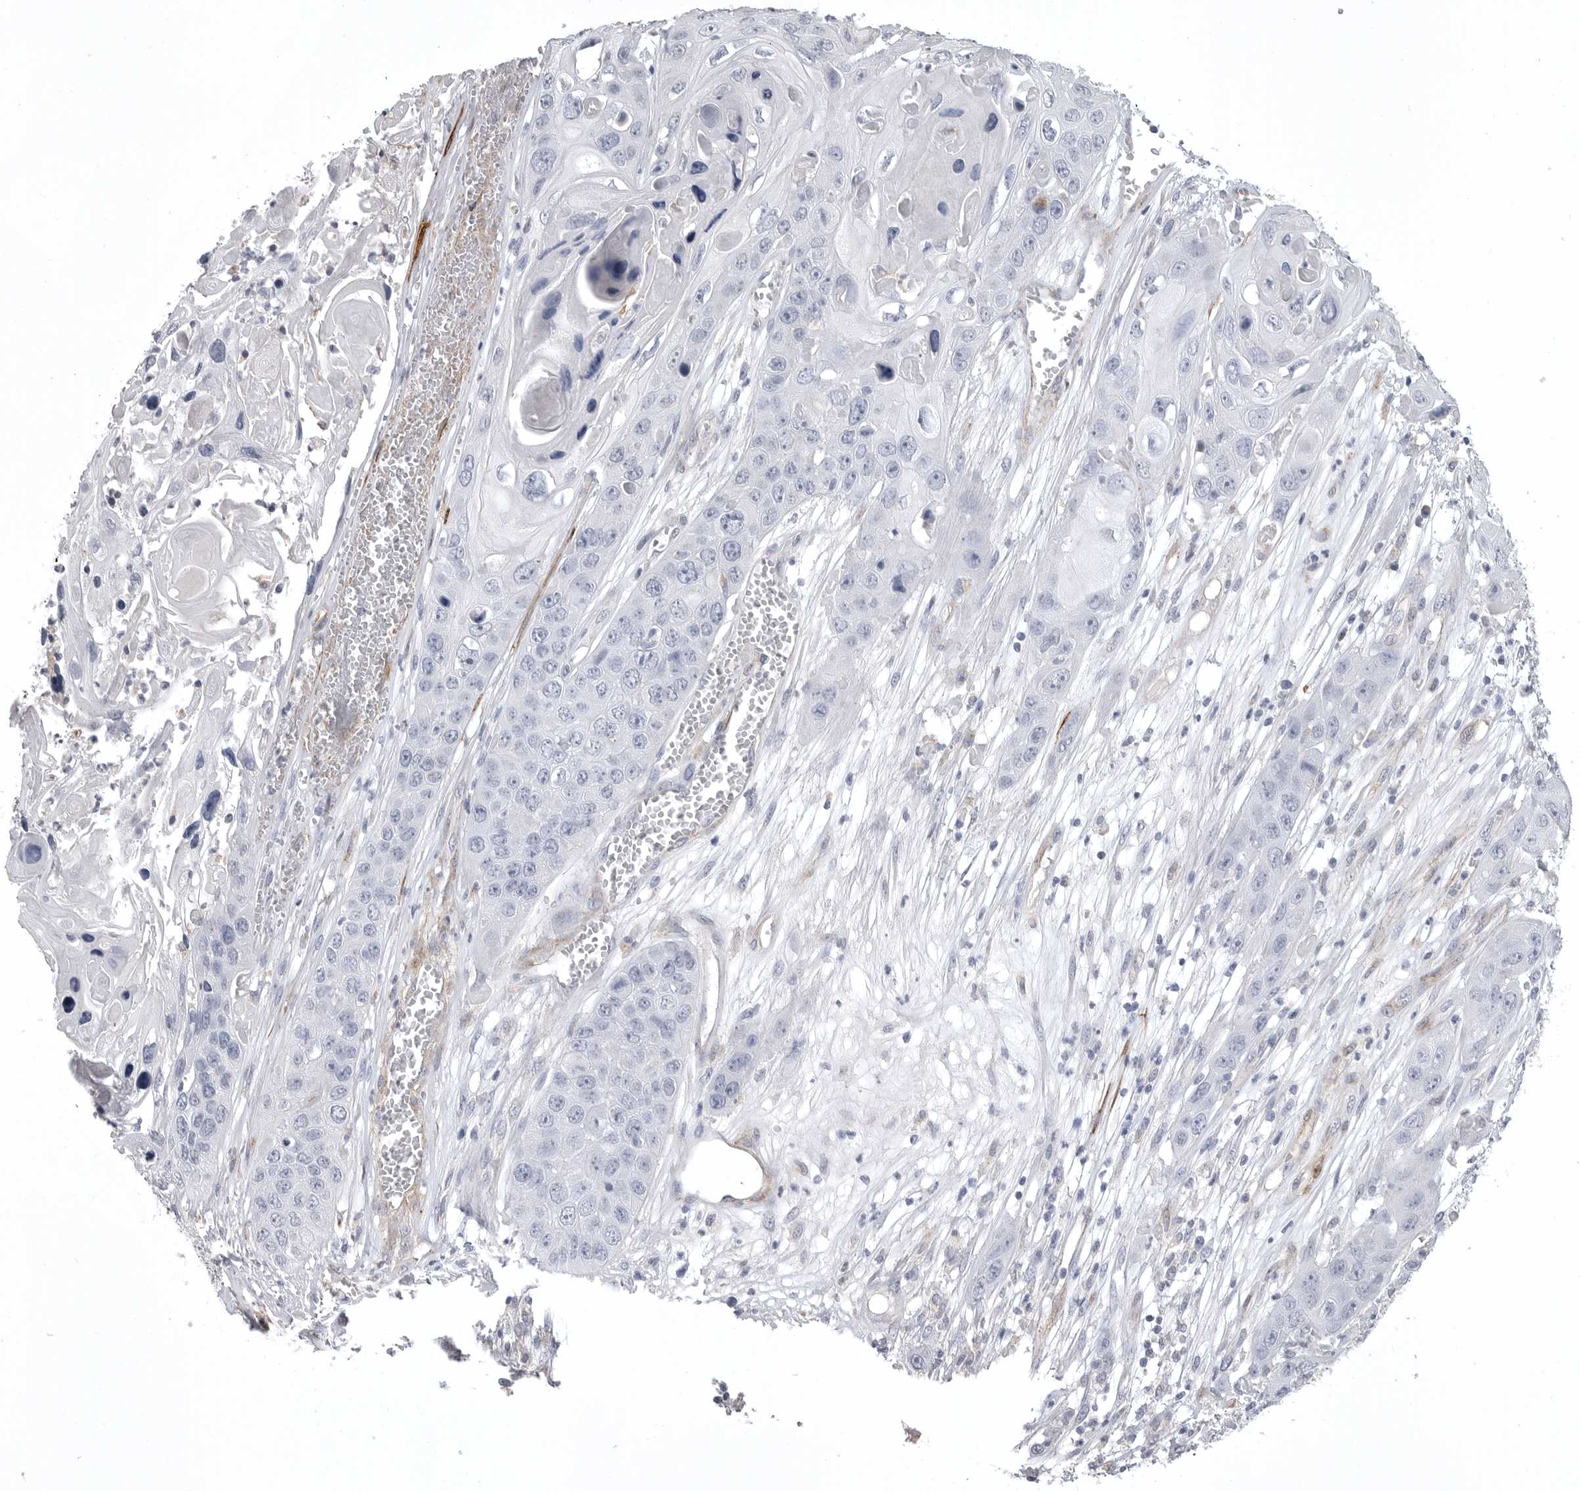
{"staining": {"intensity": "negative", "quantity": "none", "location": "none"}, "tissue": "skin cancer", "cell_type": "Tumor cells", "image_type": "cancer", "snomed": [{"axis": "morphology", "description": "Squamous cell carcinoma, NOS"}, {"axis": "topography", "description": "Skin"}], "caption": "A high-resolution photomicrograph shows IHC staining of squamous cell carcinoma (skin), which shows no significant expression in tumor cells.", "gene": "AOC3", "patient": {"sex": "male", "age": 55}}